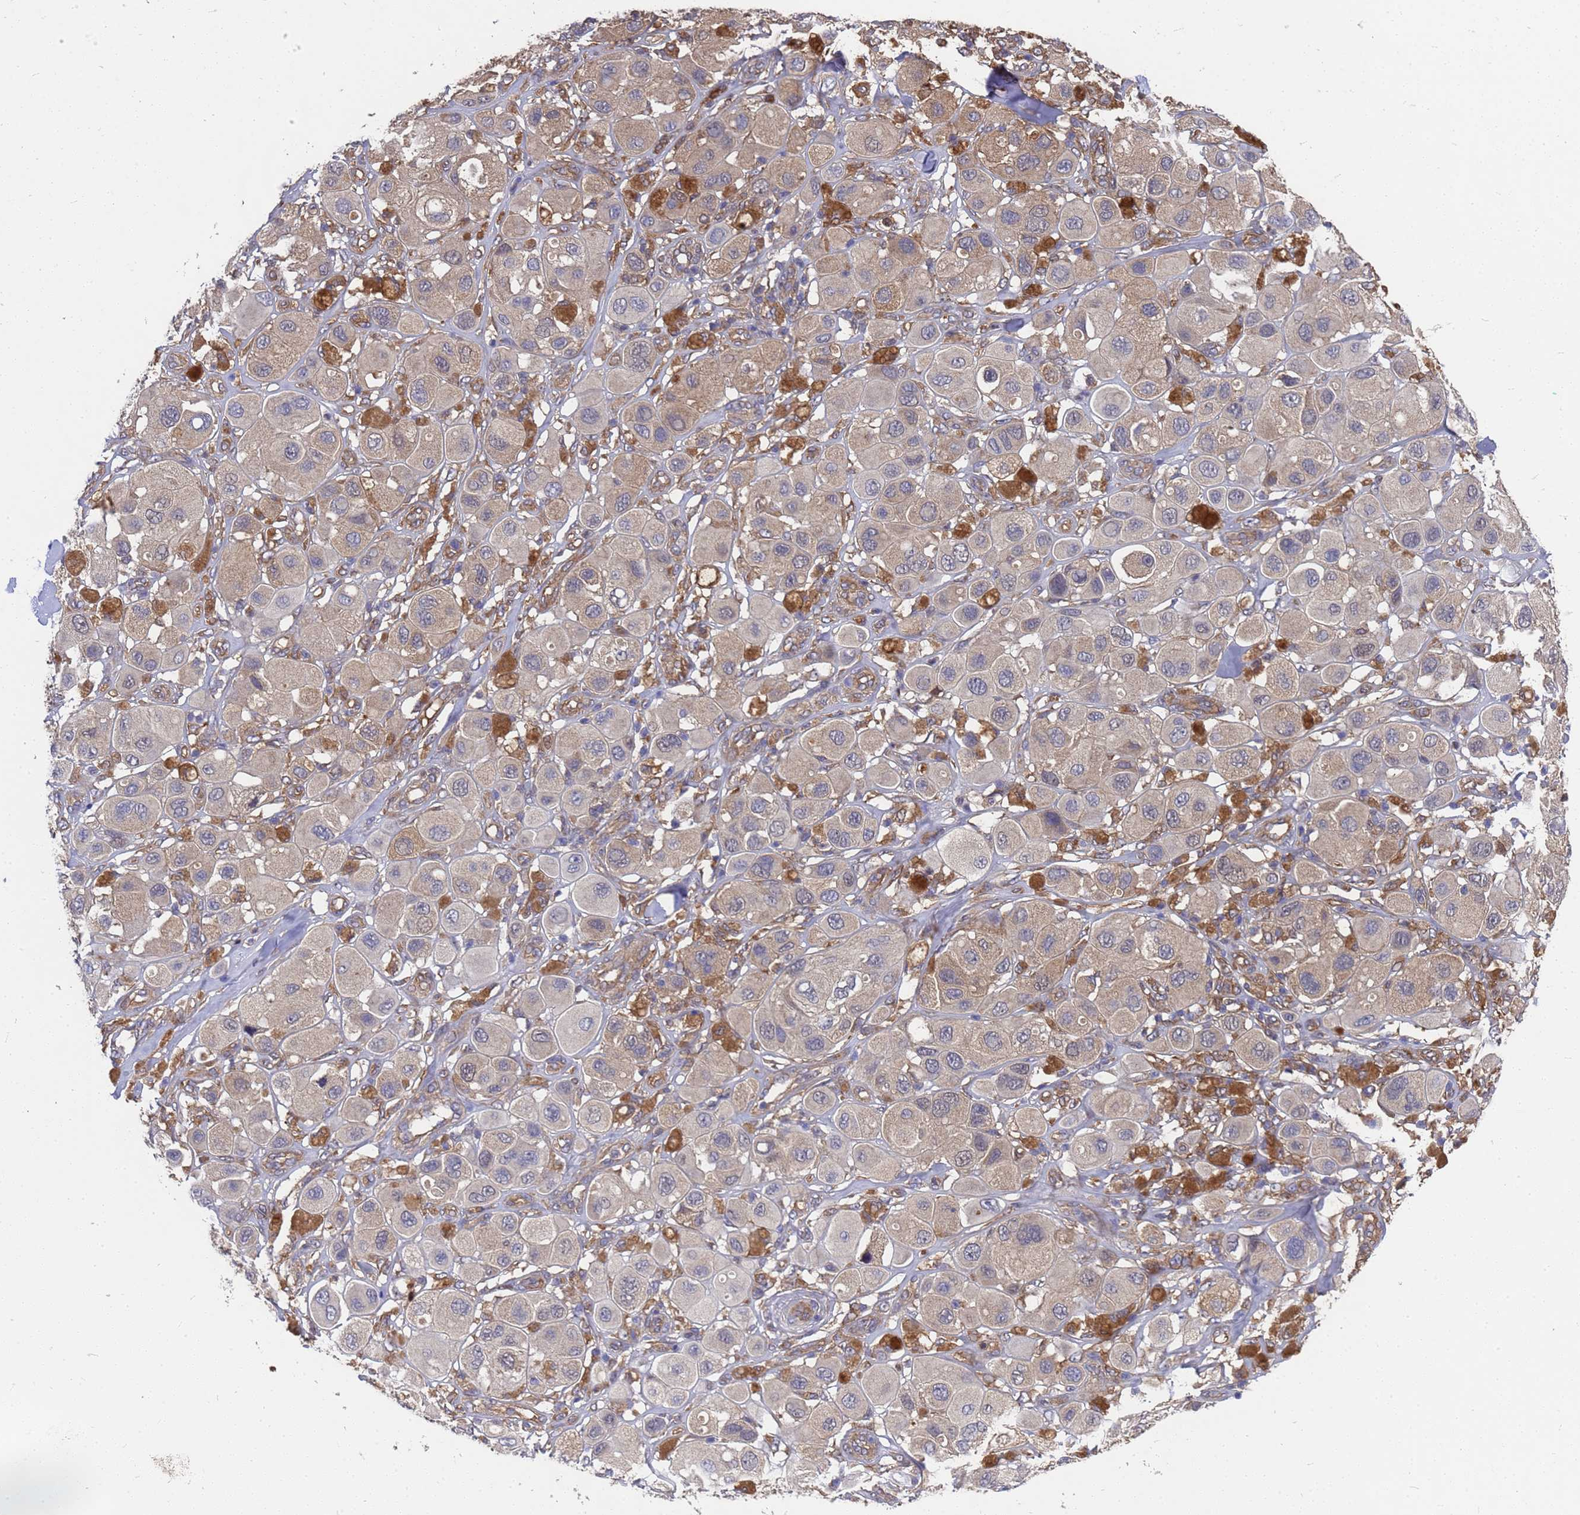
{"staining": {"intensity": "weak", "quantity": "<25%", "location": "cytoplasmic/membranous"}, "tissue": "melanoma", "cell_type": "Tumor cells", "image_type": "cancer", "snomed": [{"axis": "morphology", "description": "Malignant melanoma, Metastatic site"}, {"axis": "topography", "description": "Skin"}], "caption": "A histopathology image of melanoma stained for a protein exhibits no brown staining in tumor cells.", "gene": "SLC35E2B", "patient": {"sex": "male", "age": 41}}